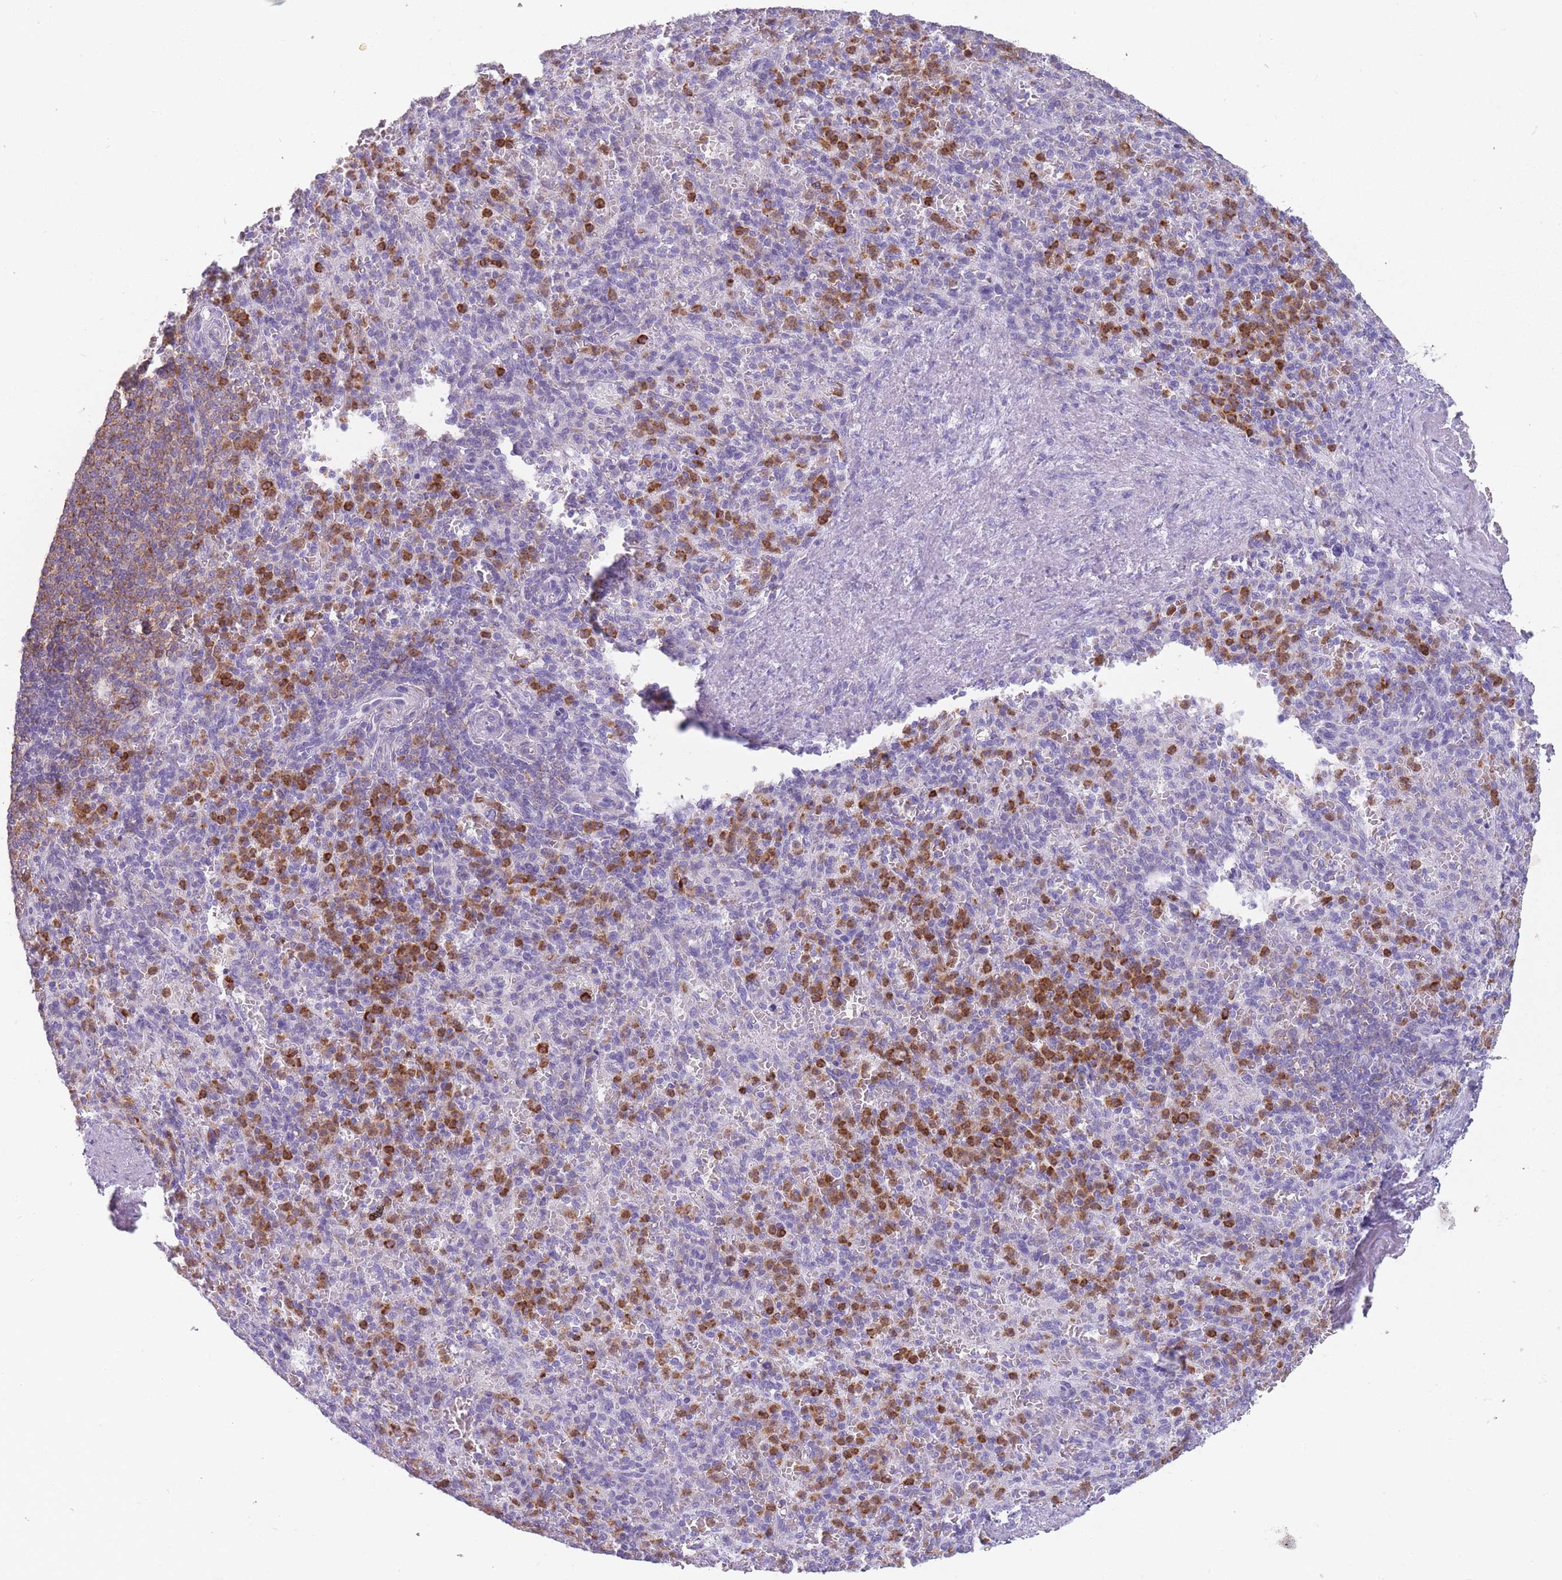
{"staining": {"intensity": "moderate", "quantity": "<25%", "location": "cytoplasmic/membranous"}, "tissue": "spleen", "cell_type": "Cells in red pulp", "image_type": "normal", "snomed": [{"axis": "morphology", "description": "Normal tissue, NOS"}, {"axis": "topography", "description": "Spleen"}], "caption": "A photomicrograph of human spleen stained for a protein reveals moderate cytoplasmic/membranous brown staining in cells in red pulp. Nuclei are stained in blue.", "gene": "CR1L", "patient": {"sex": "female", "age": 74}}